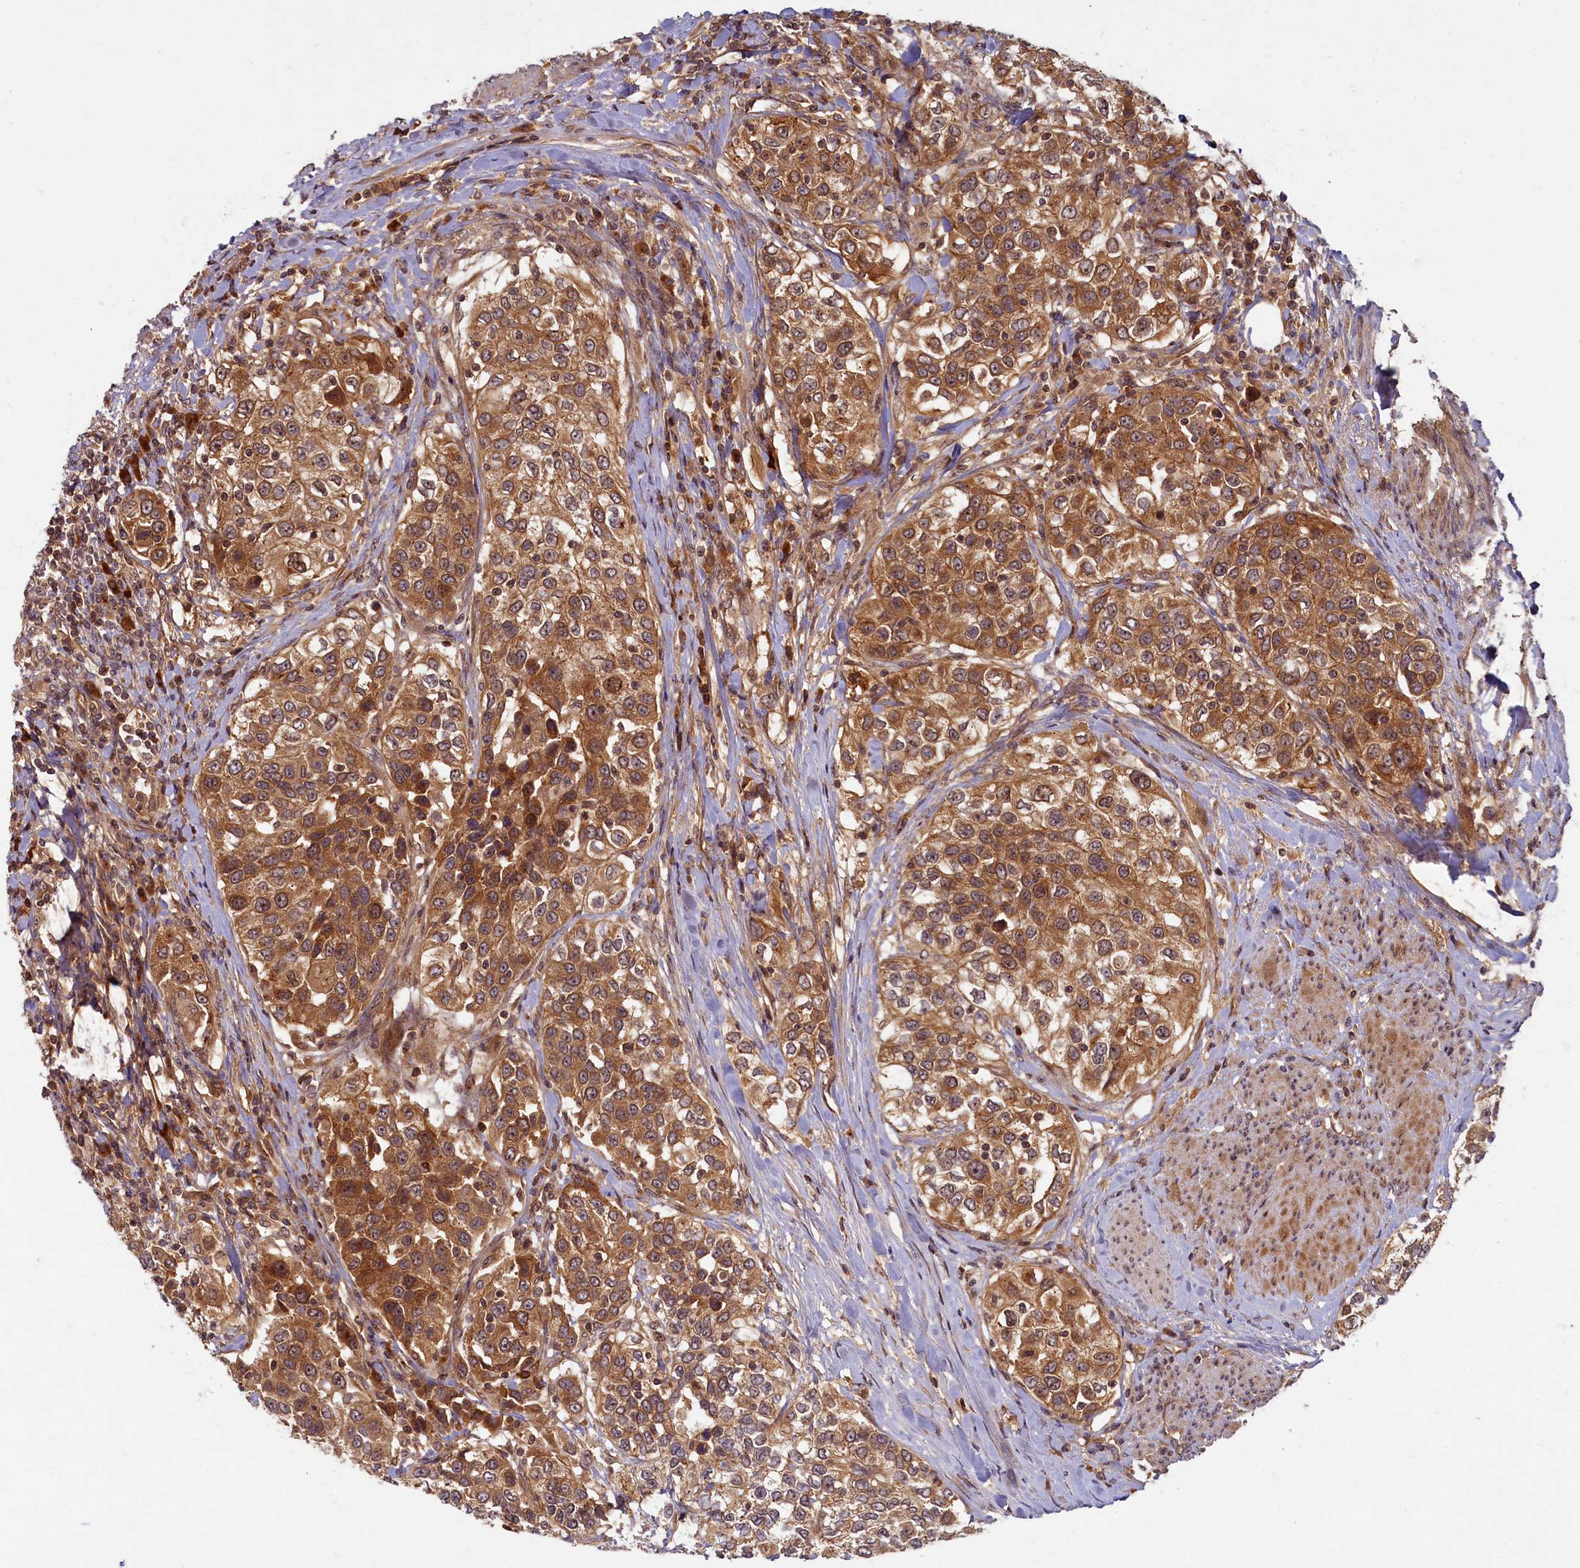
{"staining": {"intensity": "moderate", "quantity": ">75%", "location": "cytoplasmic/membranous"}, "tissue": "urothelial cancer", "cell_type": "Tumor cells", "image_type": "cancer", "snomed": [{"axis": "morphology", "description": "Urothelial carcinoma, High grade"}, {"axis": "topography", "description": "Urinary bladder"}], "caption": "A brown stain shows moderate cytoplasmic/membranous staining of a protein in human urothelial cancer tumor cells.", "gene": "BICD1", "patient": {"sex": "female", "age": 80}}